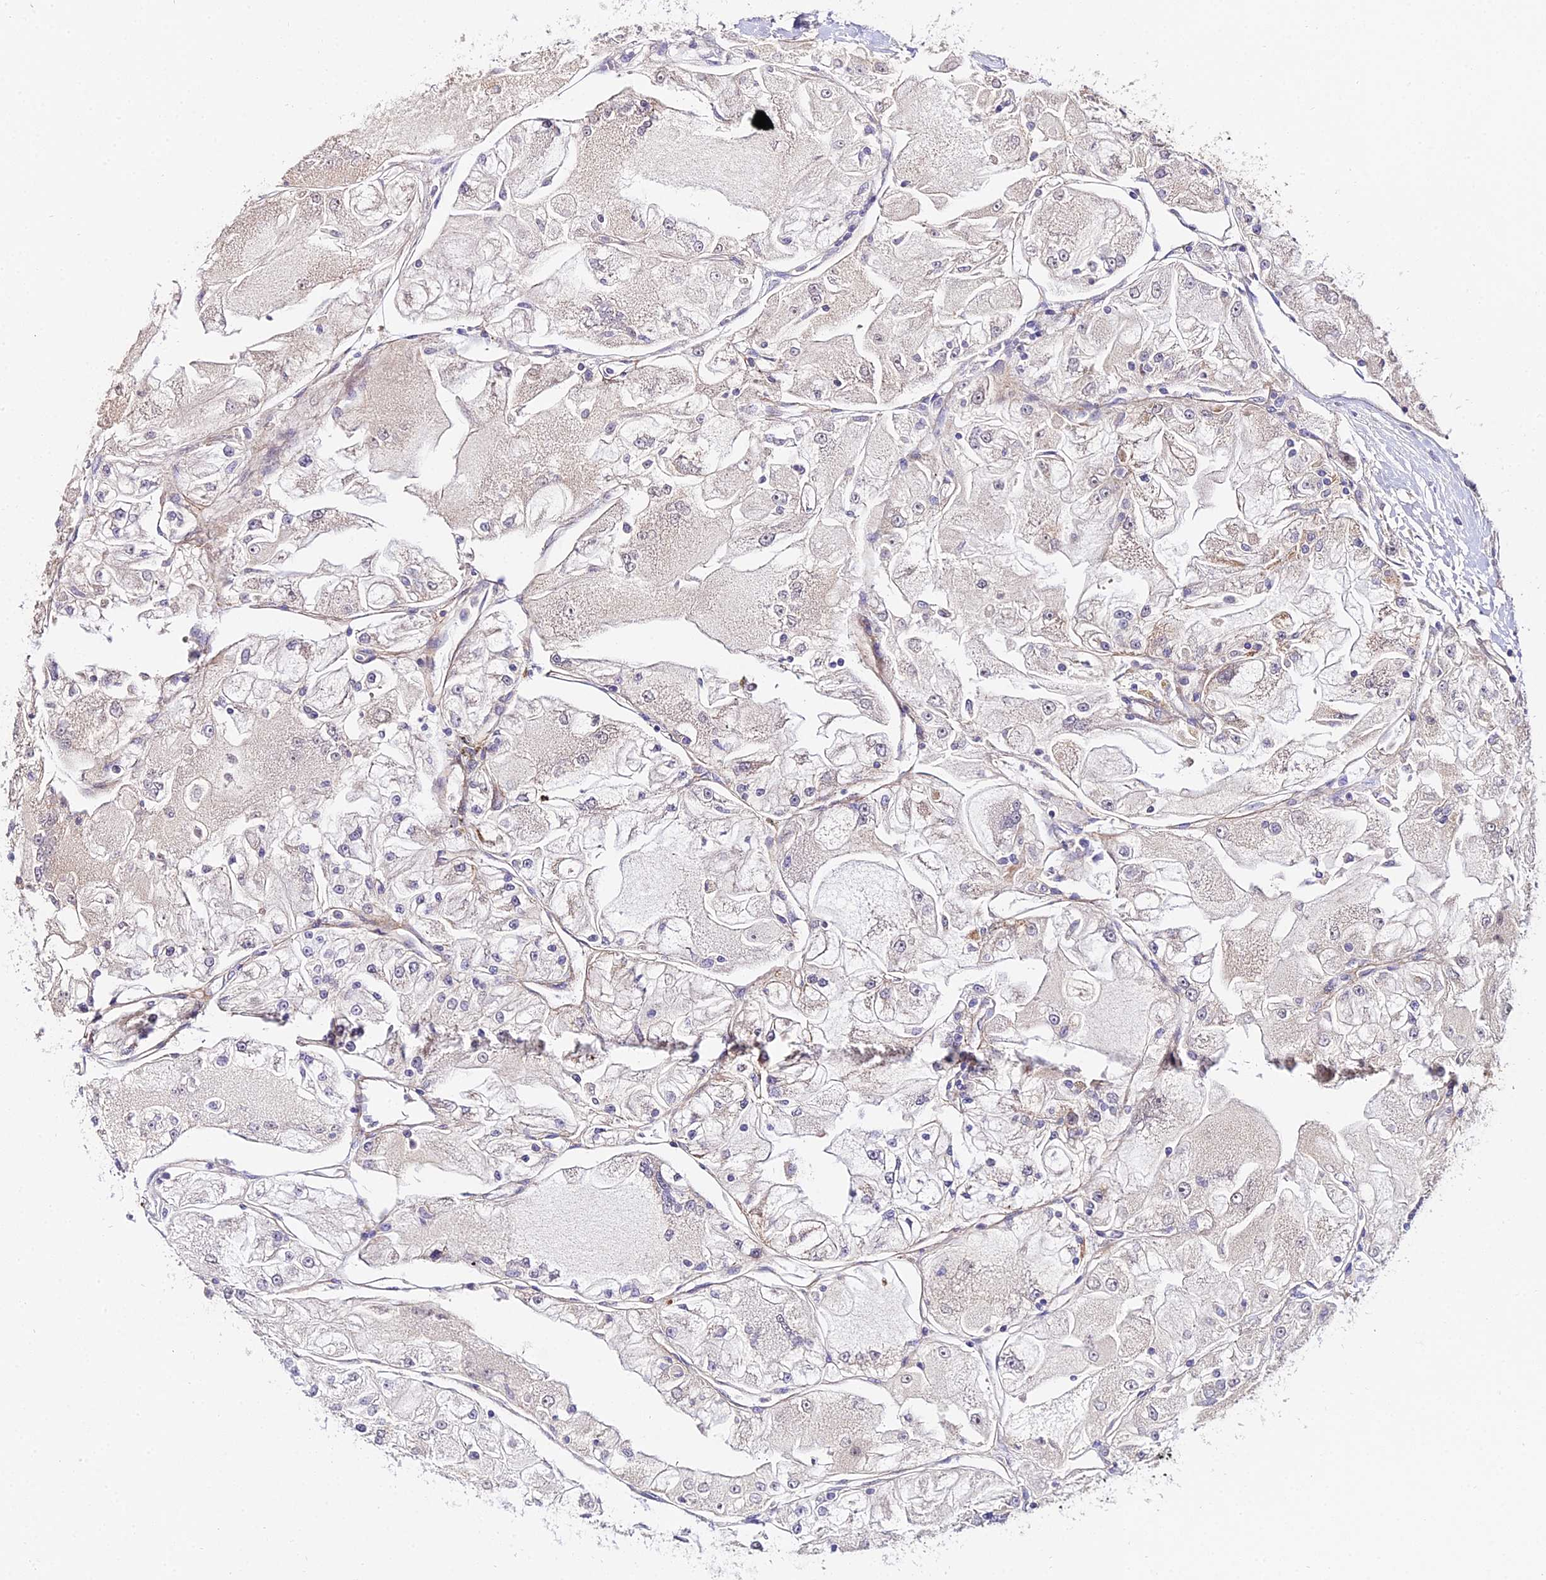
{"staining": {"intensity": "negative", "quantity": "none", "location": "none"}, "tissue": "renal cancer", "cell_type": "Tumor cells", "image_type": "cancer", "snomed": [{"axis": "morphology", "description": "Adenocarcinoma, NOS"}, {"axis": "topography", "description": "Kidney"}], "caption": "A photomicrograph of renal cancer stained for a protein exhibits no brown staining in tumor cells. Brightfield microscopy of IHC stained with DAB (brown) and hematoxylin (blue), captured at high magnification.", "gene": "WDR5B", "patient": {"sex": "female", "age": 72}}